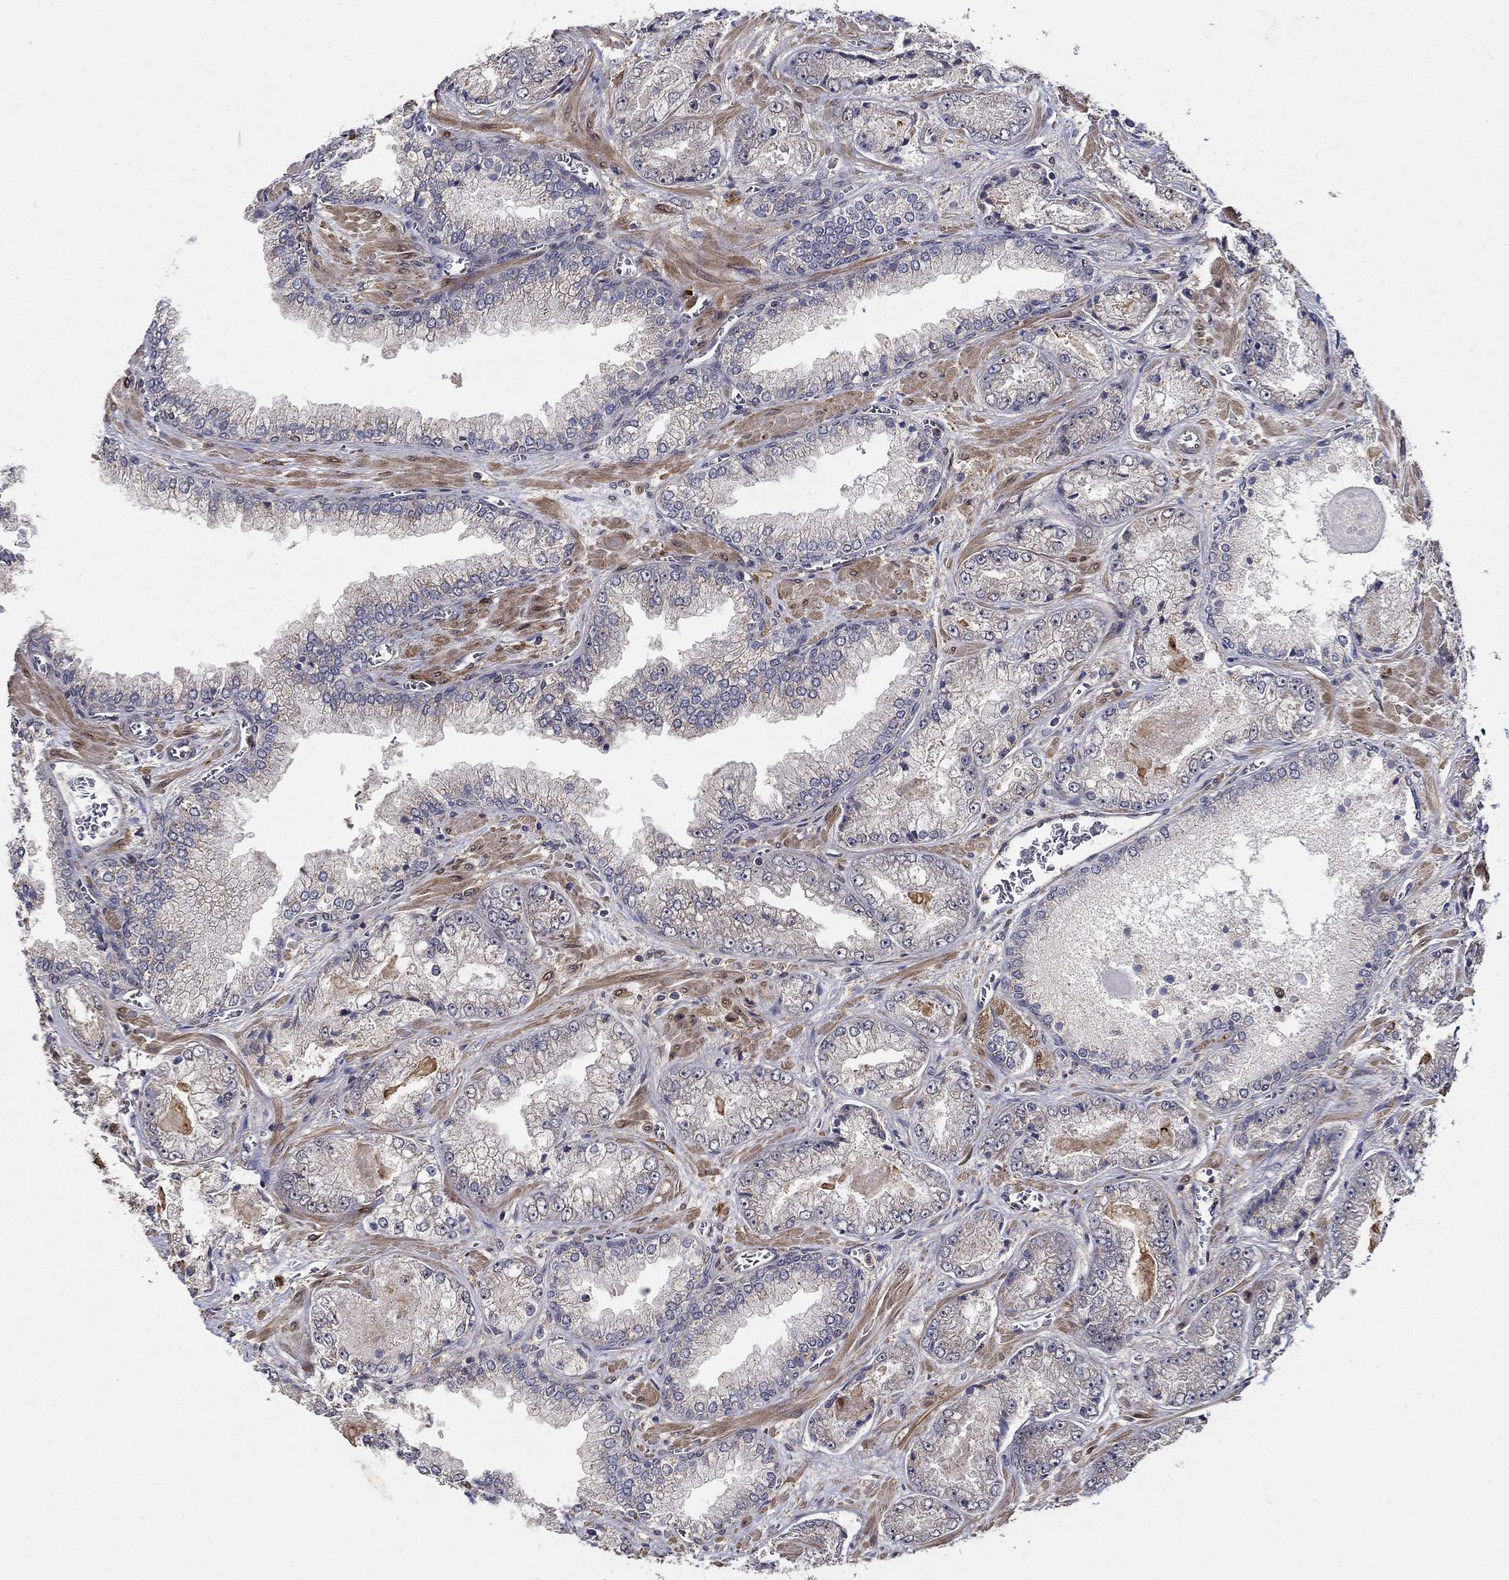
{"staining": {"intensity": "negative", "quantity": "none", "location": "none"}, "tissue": "prostate cancer", "cell_type": "Tumor cells", "image_type": "cancer", "snomed": [{"axis": "morphology", "description": "Adenocarcinoma, Low grade"}, {"axis": "topography", "description": "Prostate"}], "caption": "Prostate cancer (low-grade adenocarcinoma) was stained to show a protein in brown. There is no significant positivity in tumor cells.", "gene": "ZNF594", "patient": {"sex": "male", "age": 57}}